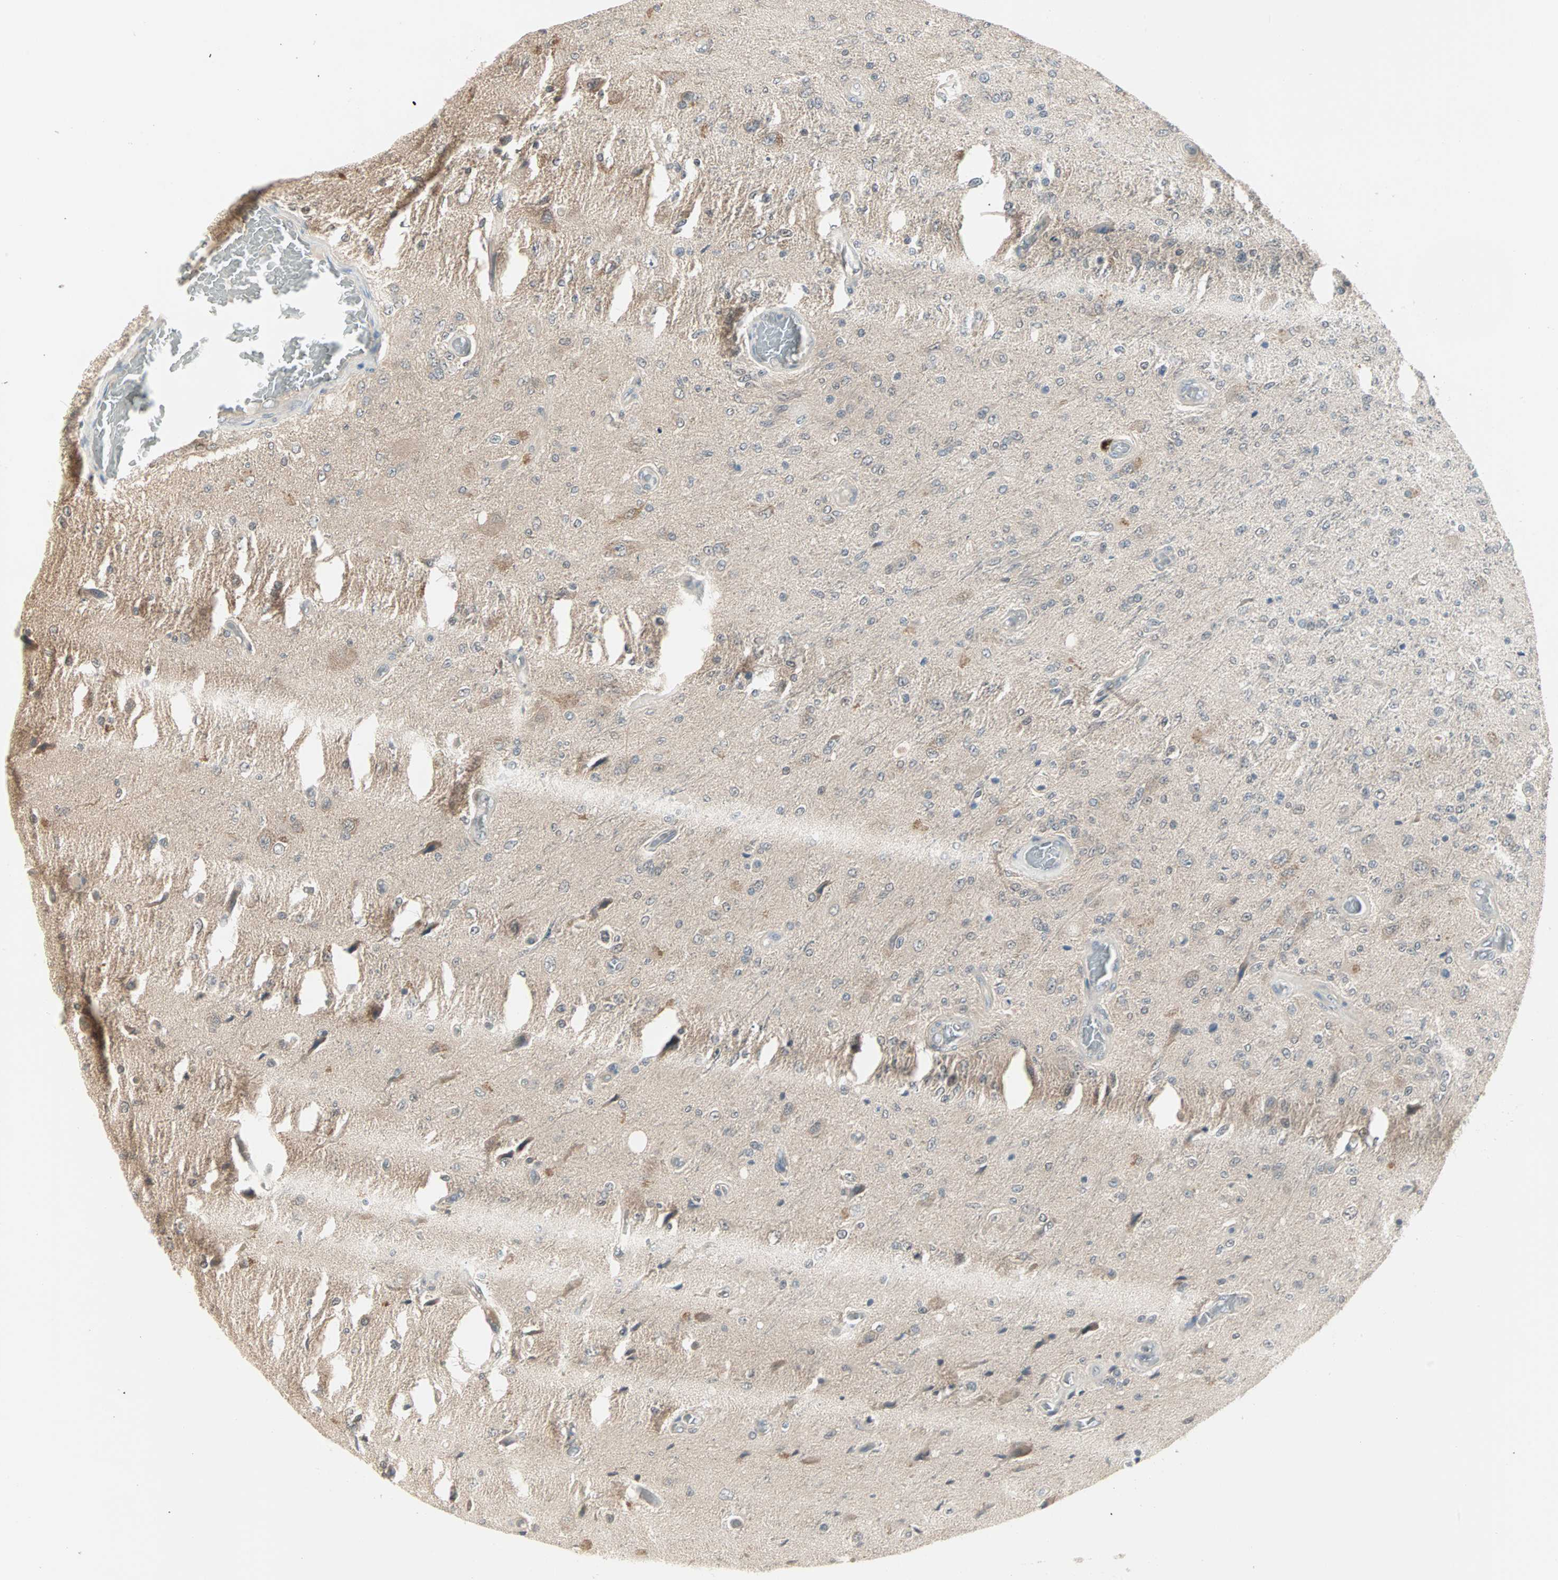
{"staining": {"intensity": "negative", "quantity": "none", "location": "none"}, "tissue": "glioma", "cell_type": "Tumor cells", "image_type": "cancer", "snomed": [{"axis": "morphology", "description": "Normal tissue, NOS"}, {"axis": "morphology", "description": "Glioma, malignant, High grade"}, {"axis": "topography", "description": "Cerebral cortex"}], "caption": "This image is of glioma stained with immunohistochemistry (IHC) to label a protein in brown with the nuclei are counter-stained blue. There is no expression in tumor cells.", "gene": "PTPA", "patient": {"sex": "male", "age": 77}}